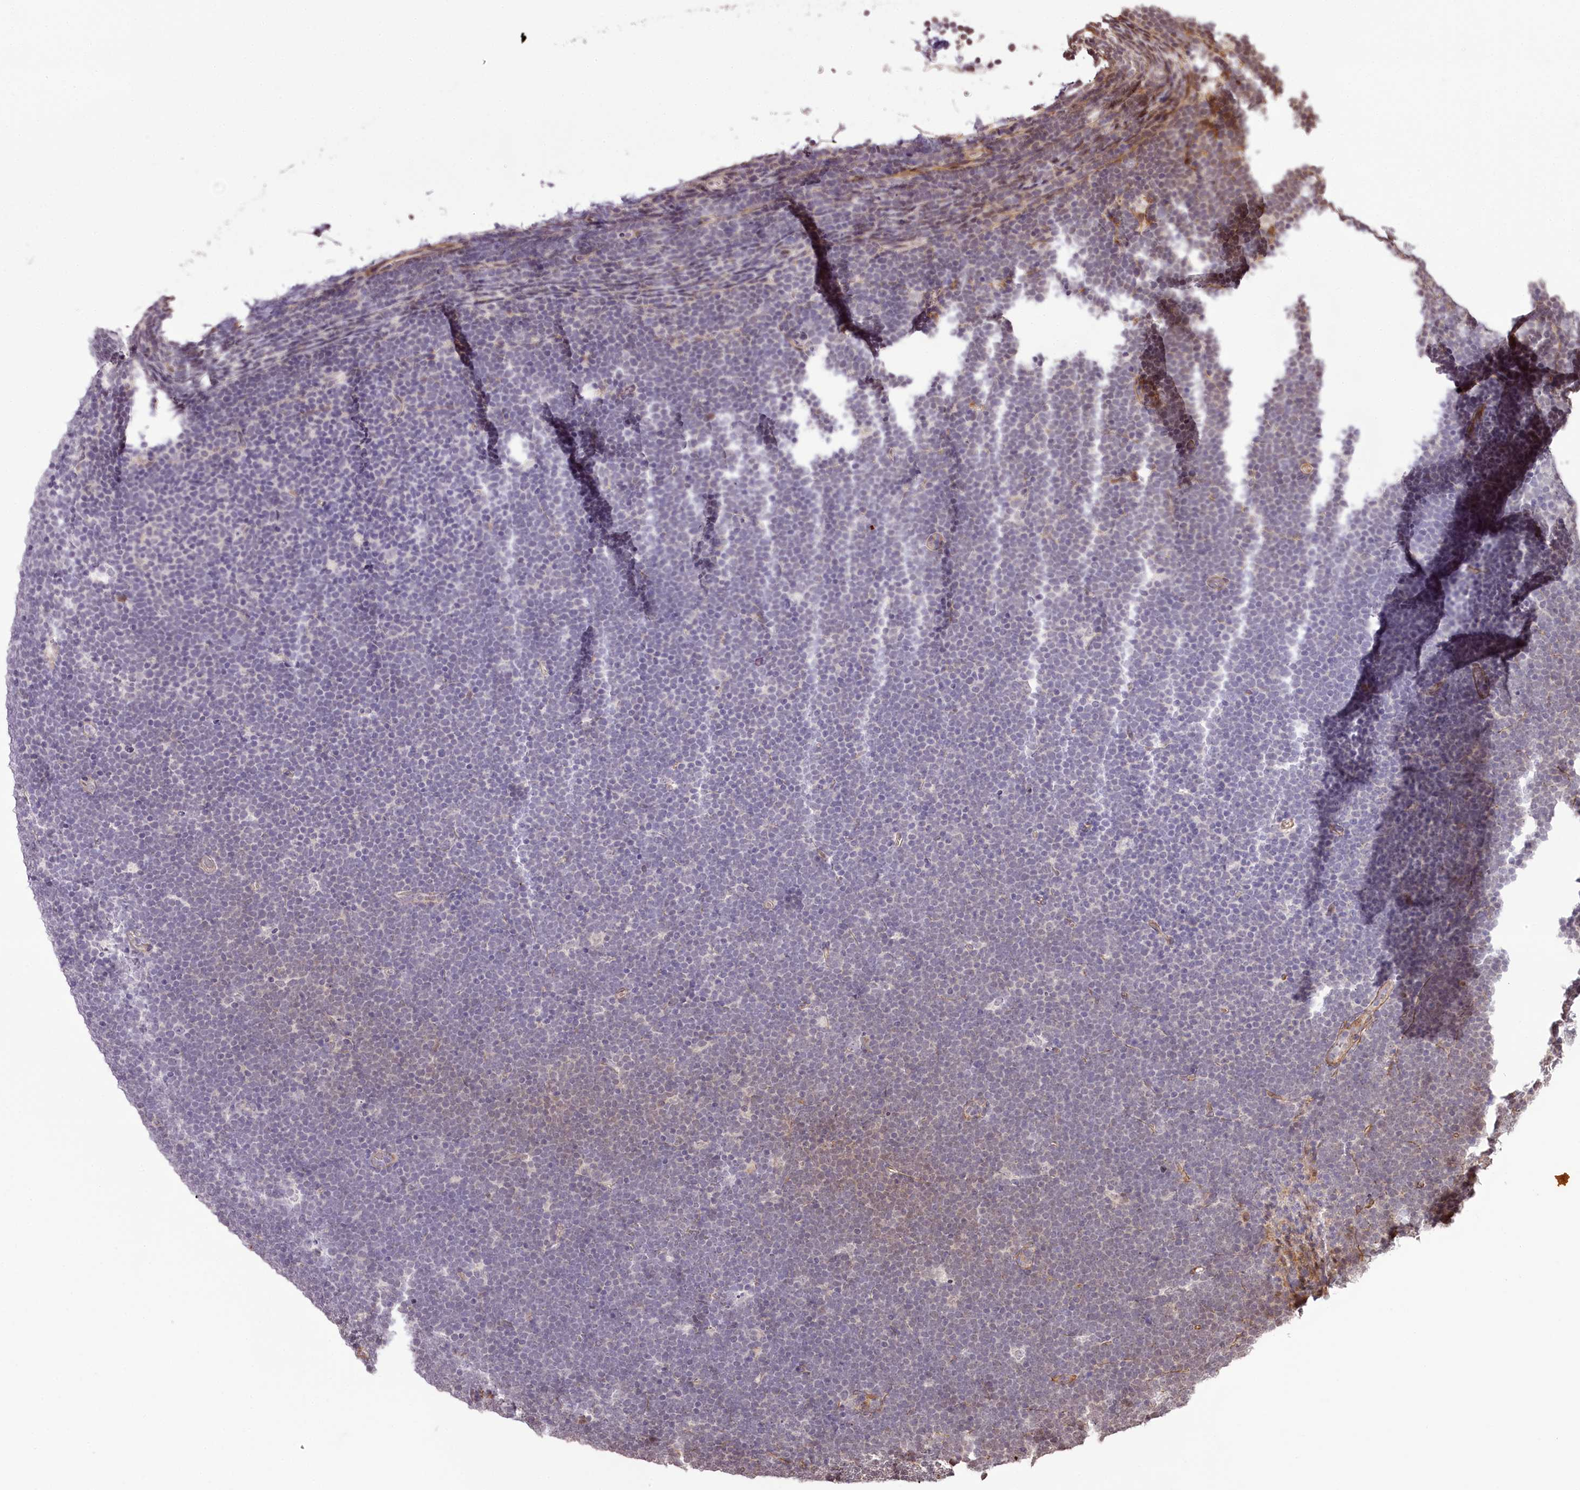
{"staining": {"intensity": "negative", "quantity": "none", "location": "none"}, "tissue": "lymphoma", "cell_type": "Tumor cells", "image_type": "cancer", "snomed": [{"axis": "morphology", "description": "Malignant lymphoma, non-Hodgkin's type, High grade"}, {"axis": "topography", "description": "Lymph node"}], "caption": "A histopathology image of human lymphoma is negative for staining in tumor cells.", "gene": "TTC33", "patient": {"sex": "male", "age": 13}}